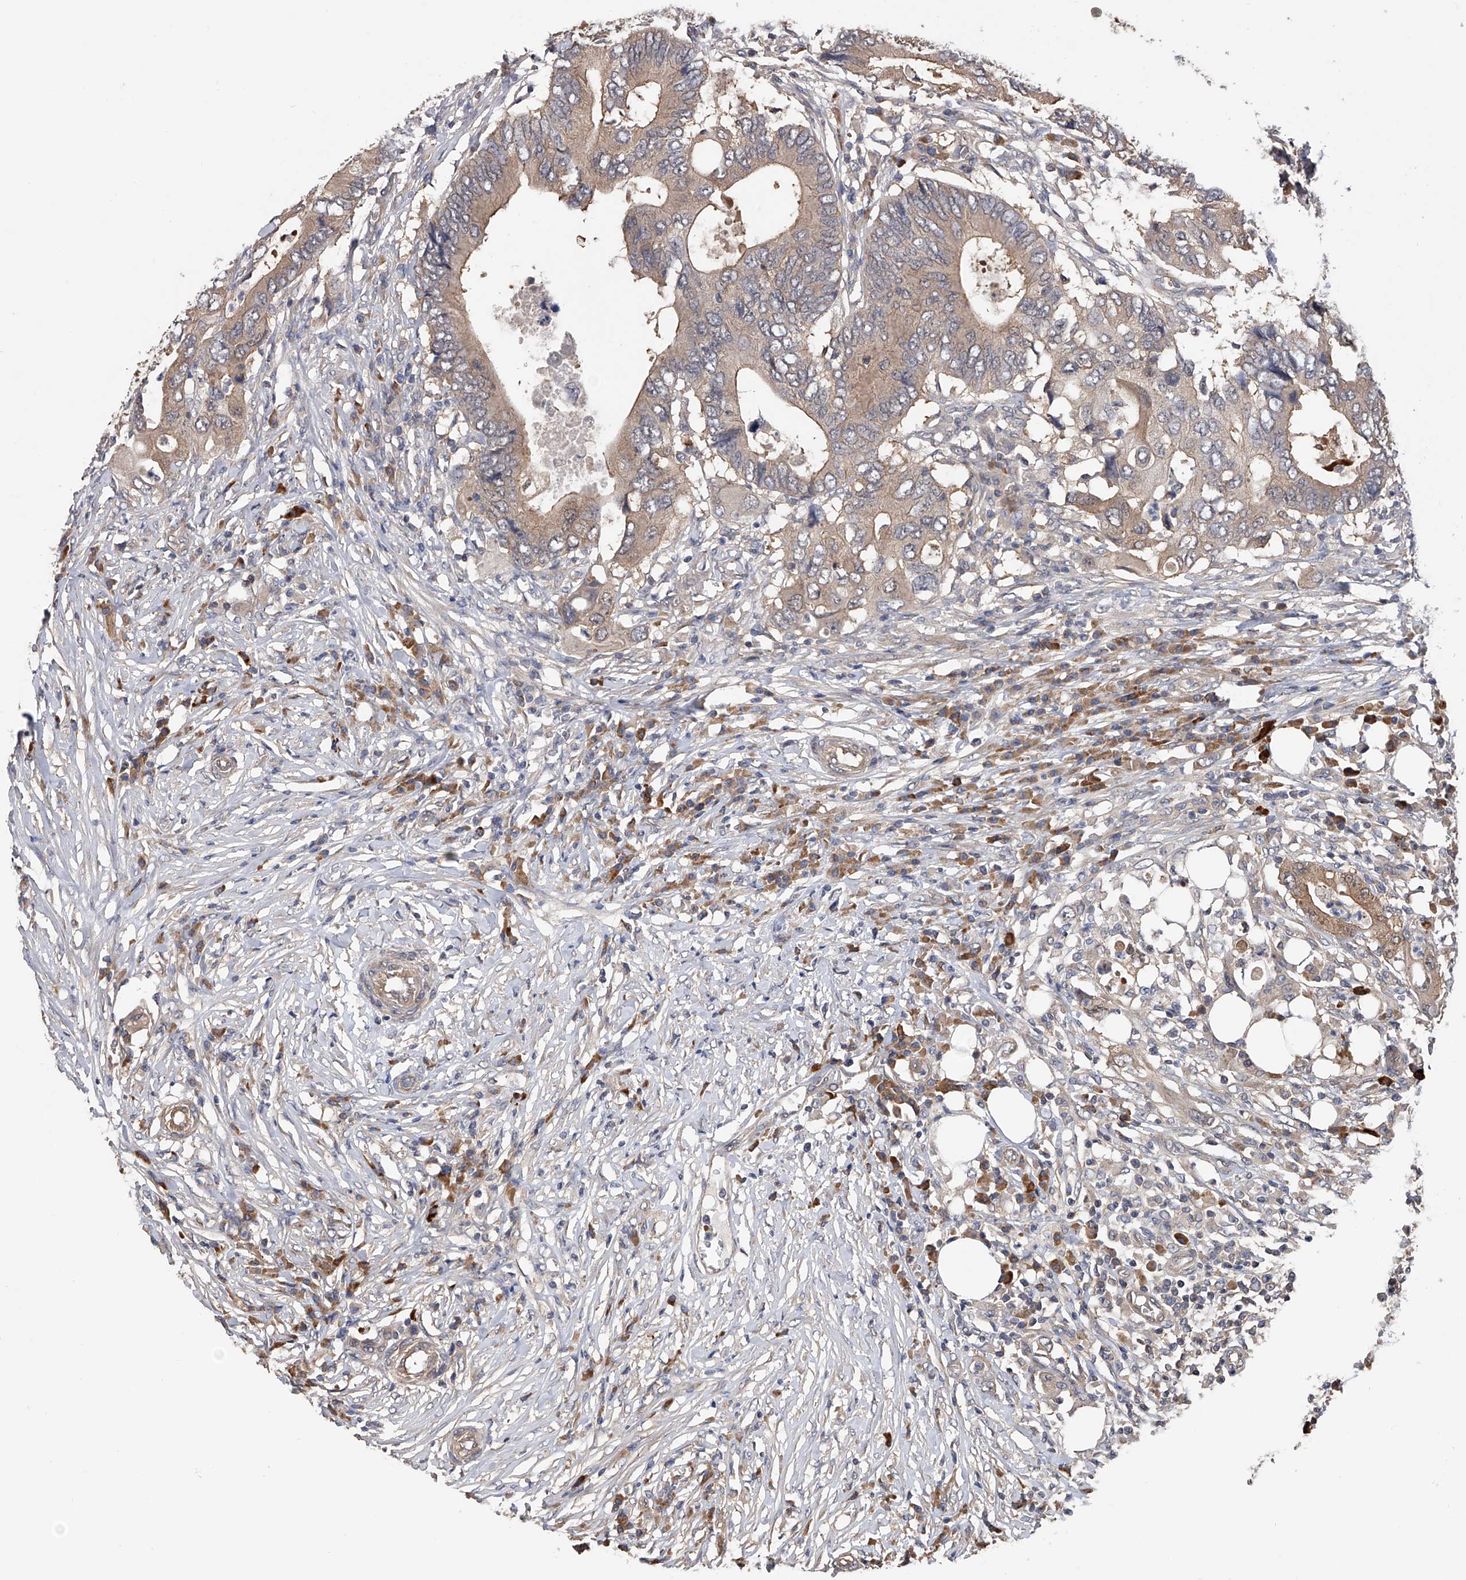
{"staining": {"intensity": "weak", "quantity": "<25%", "location": "cytoplasmic/membranous"}, "tissue": "colorectal cancer", "cell_type": "Tumor cells", "image_type": "cancer", "snomed": [{"axis": "morphology", "description": "Adenocarcinoma, NOS"}, {"axis": "topography", "description": "Colon"}], "caption": "The histopathology image exhibits no significant positivity in tumor cells of colorectal cancer (adenocarcinoma).", "gene": "CFAP298", "patient": {"sex": "male", "age": 71}}